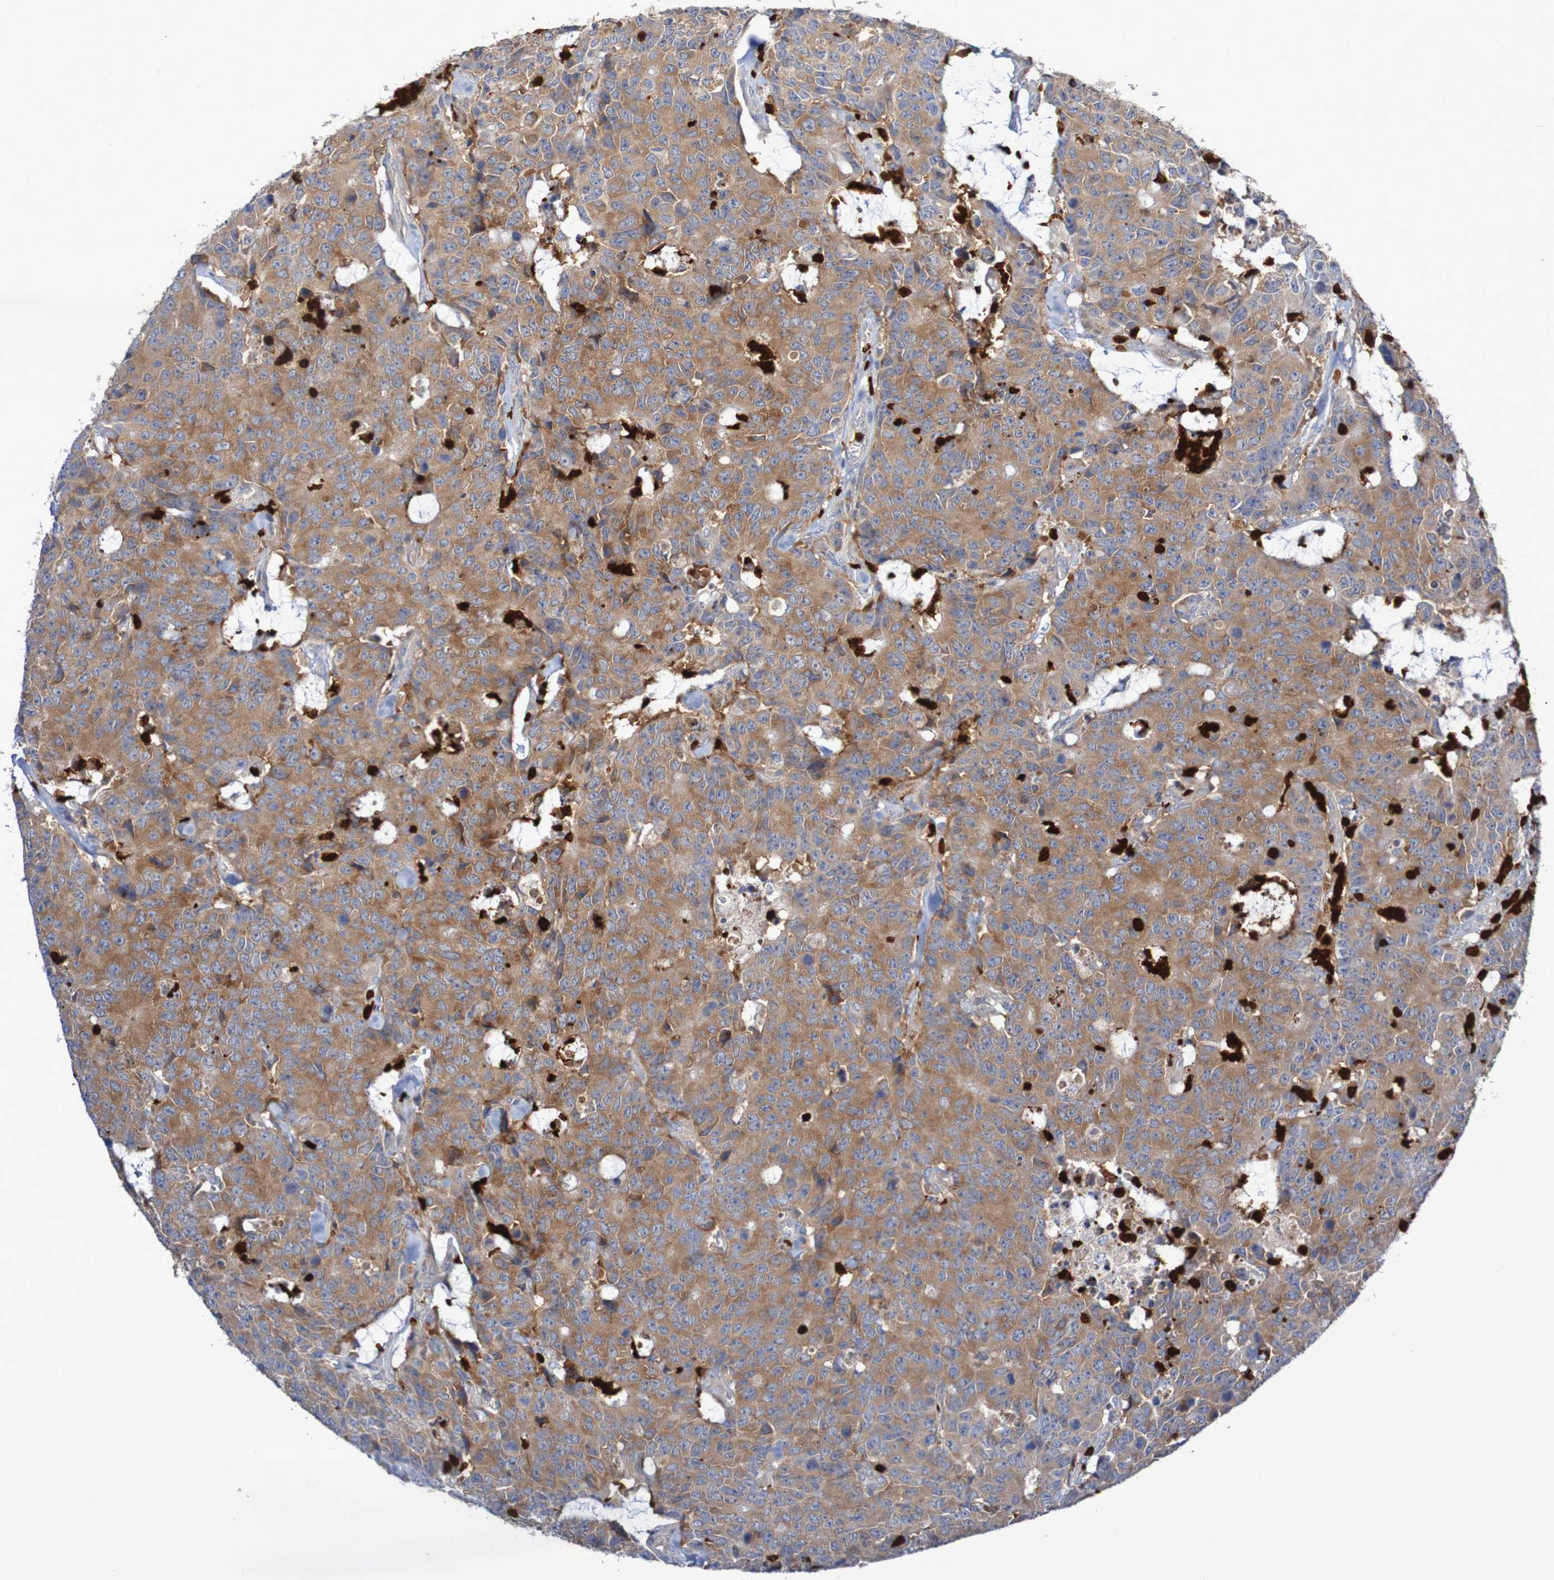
{"staining": {"intensity": "moderate", "quantity": ">75%", "location": "cytoplasmic/membranous"}, "tissue": "colorectal cancer", "cell_type": "Tumor cells", "image_type": "cancer", "snomed": [{"axis": "morphology", "description": "Adenocarcinoma, NOS"}, {"axis": "topography", "description": "Colon"}], "caption": "Immunohistochemistry (IHC) of colorectal cancer shows medium levels of moderate cytoplasmic/membranous staining in about >75% of tumor cells.", "gene": "PARP4", "patient": {"sex": "female", "age": 86}}